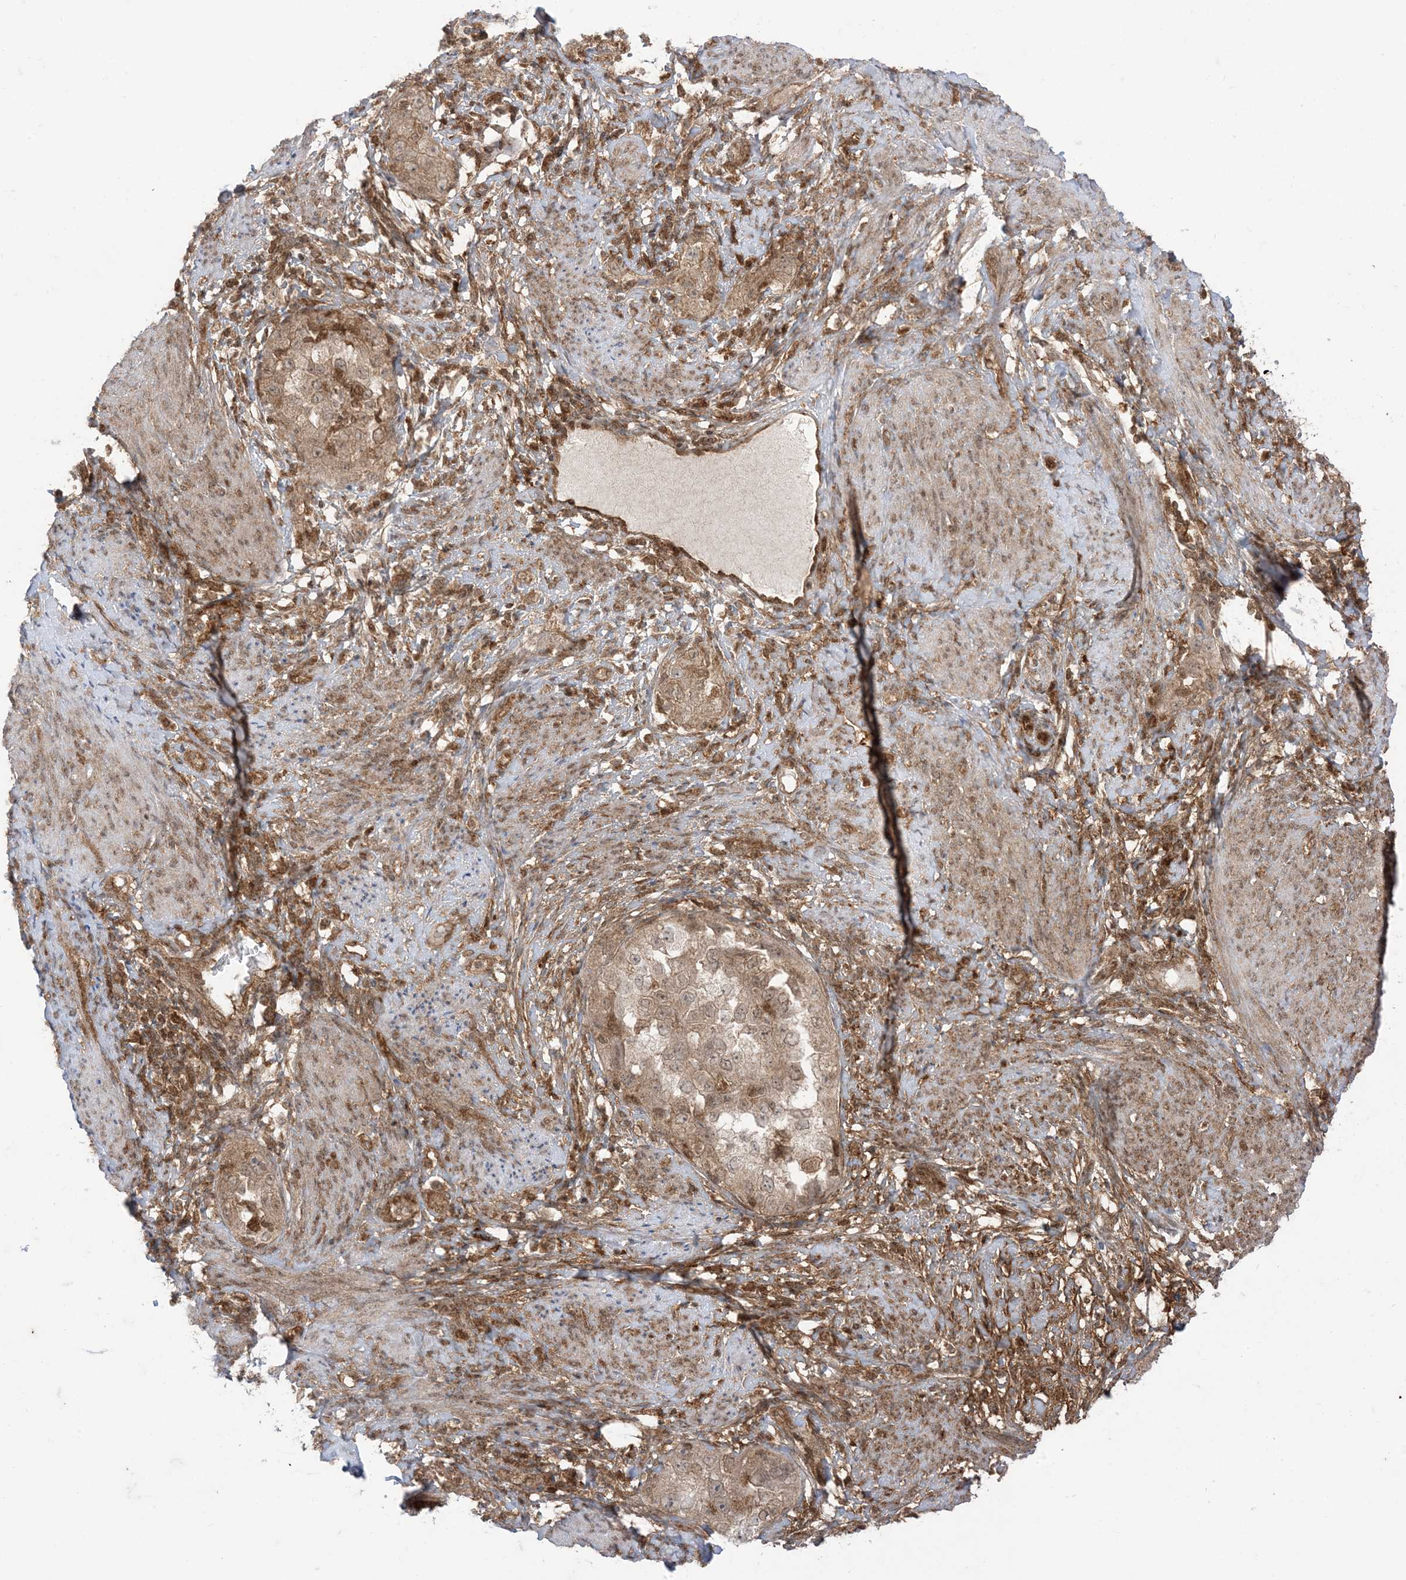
{"staining": {"intensity": "weak", "quantity": ">75%", "location": "cytoplasmic/membranous,nuclear"}, "tissue": "endometrial cancer", "cell_type": "Tumor cells", "image_type": "cancer", "snomed": [{"axis": "morphology", "description": "Adenocarcinoma, NOS"}, {"axis": "topography", "description": "Endometrium"}], "caption": "A brown stain labels weak cytoplasmic/membranous and nuclear staining of a protein in endometrial cancer tumor cells.", "gene": "PTPA", "patient": {"sex": "female", "age": 85}}